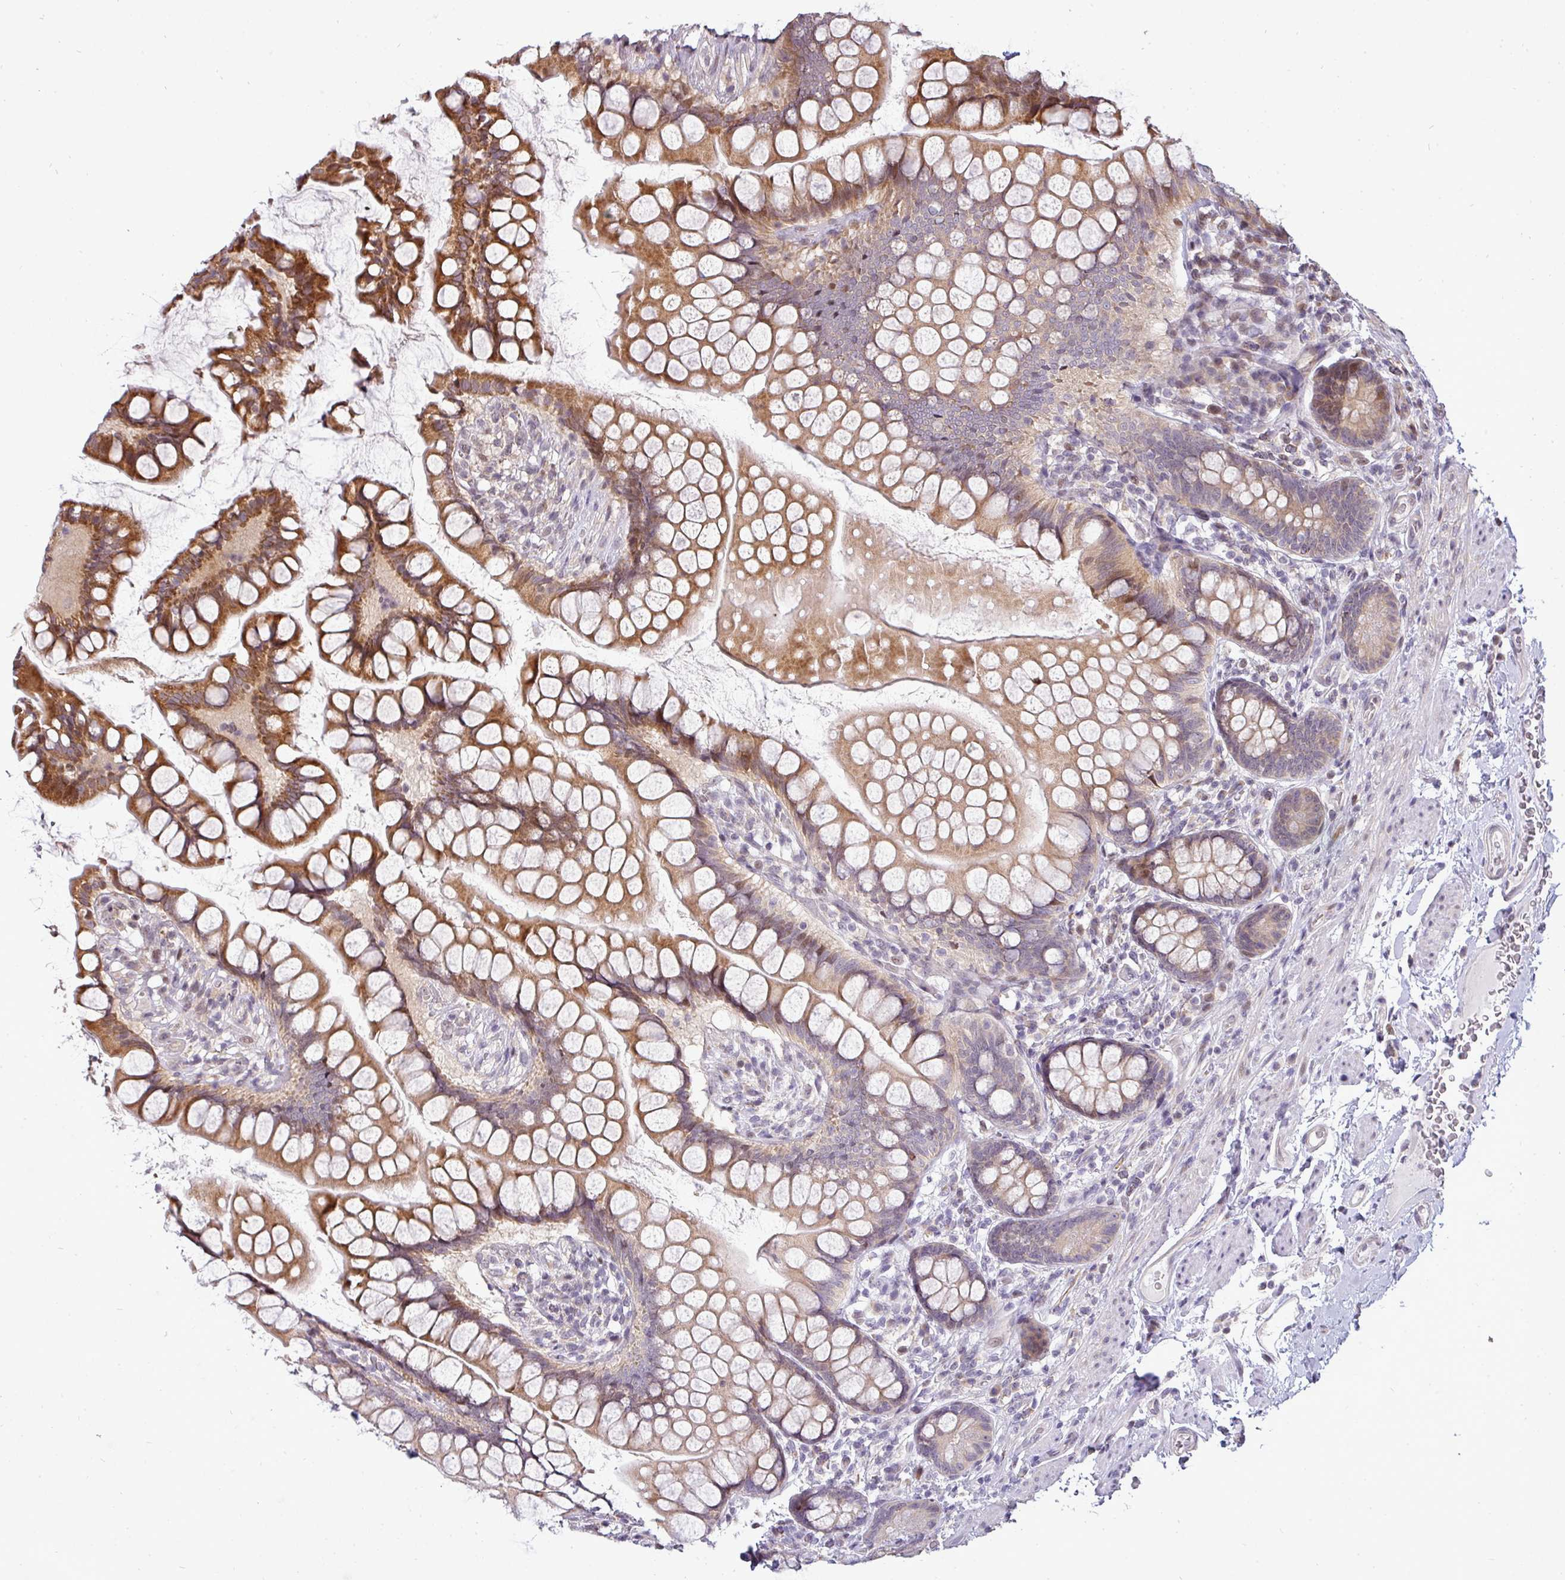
{"staining": {"intensity": "moderate", "quantity": "25%-75%", "location": "cytoplasmic/membranous"}, "tissue": "small intestine", "cell_type": "Glandular cells", "image_type": "normal", "snomed": [{"axis": "morphology", "description": "Normal tissue, NOS"}, {"axis": "topography", "description": "Small intestine"}], "caption": "Immunohistochemical staining of unremarkable human small intestine shows moderate cytoplasmic/membranous protein staining in approximately 25%-75% of glandular cells.", "gene": "MAZ", "patient": {"sex": "male", "age": 70}}